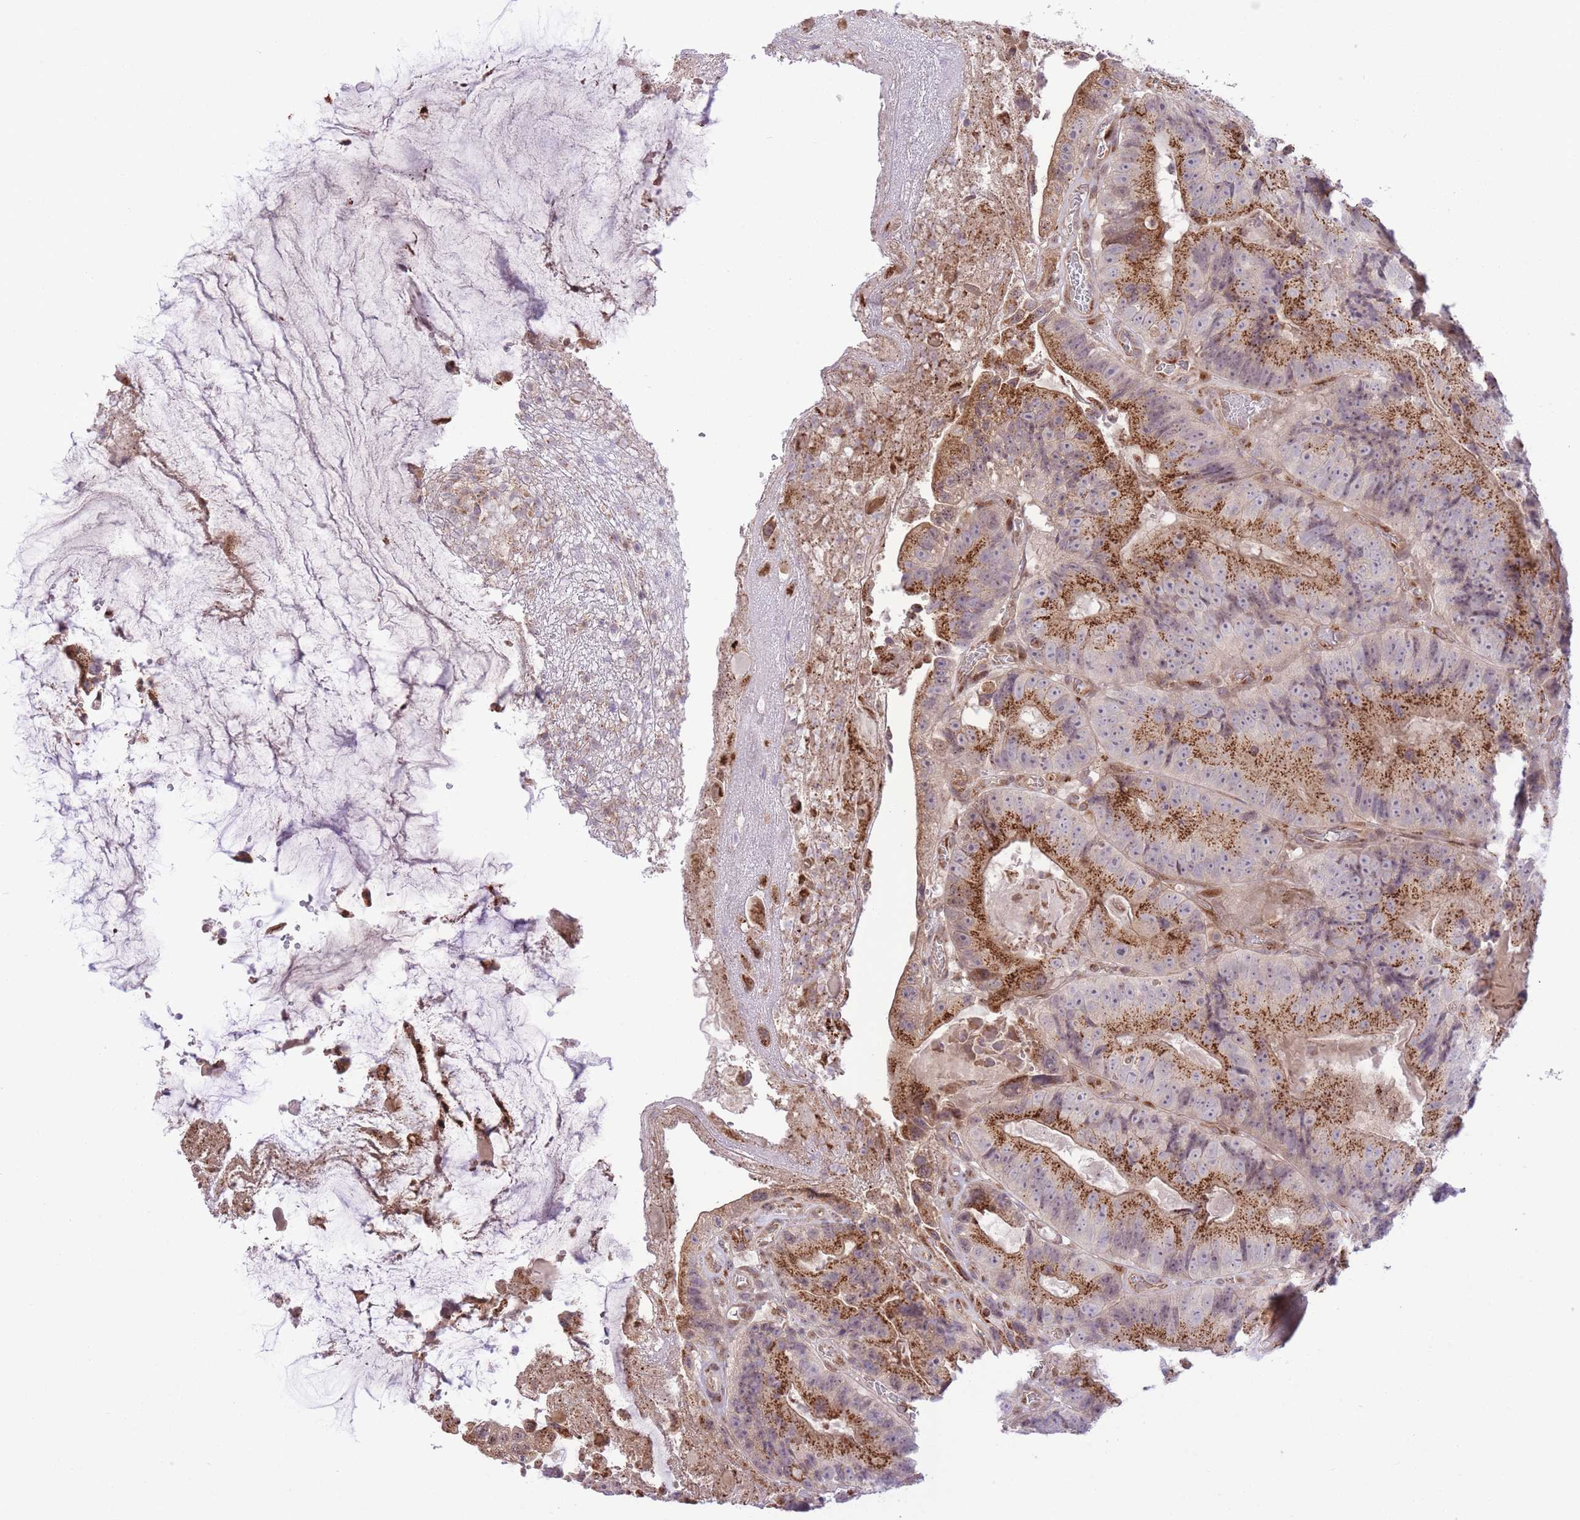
{"staining": {"intensity": "strong", "quantity": "25%-75%", "location": "cytoplasmic/membranous"}, "tissue": "colorectal cancer", "cell_type": "Tumor cells", "image_type": "cancer", "snomed": [{"axis": "morphology", "description": "Adenocarcinoma, NOS"}, {"axis": "topography", "description": "Colon"}], "caption": "Brown immunohistochemical staining in colorectal adenocarcinoma exhibits strong cytoplasmic/membranous staining in approximately 25%-75% of tumor cells. The protein is shown in brown color, while the nuclei are stained blue.", "gene": "ZBED5", "patient": {"sex": "female", "age": 86}}